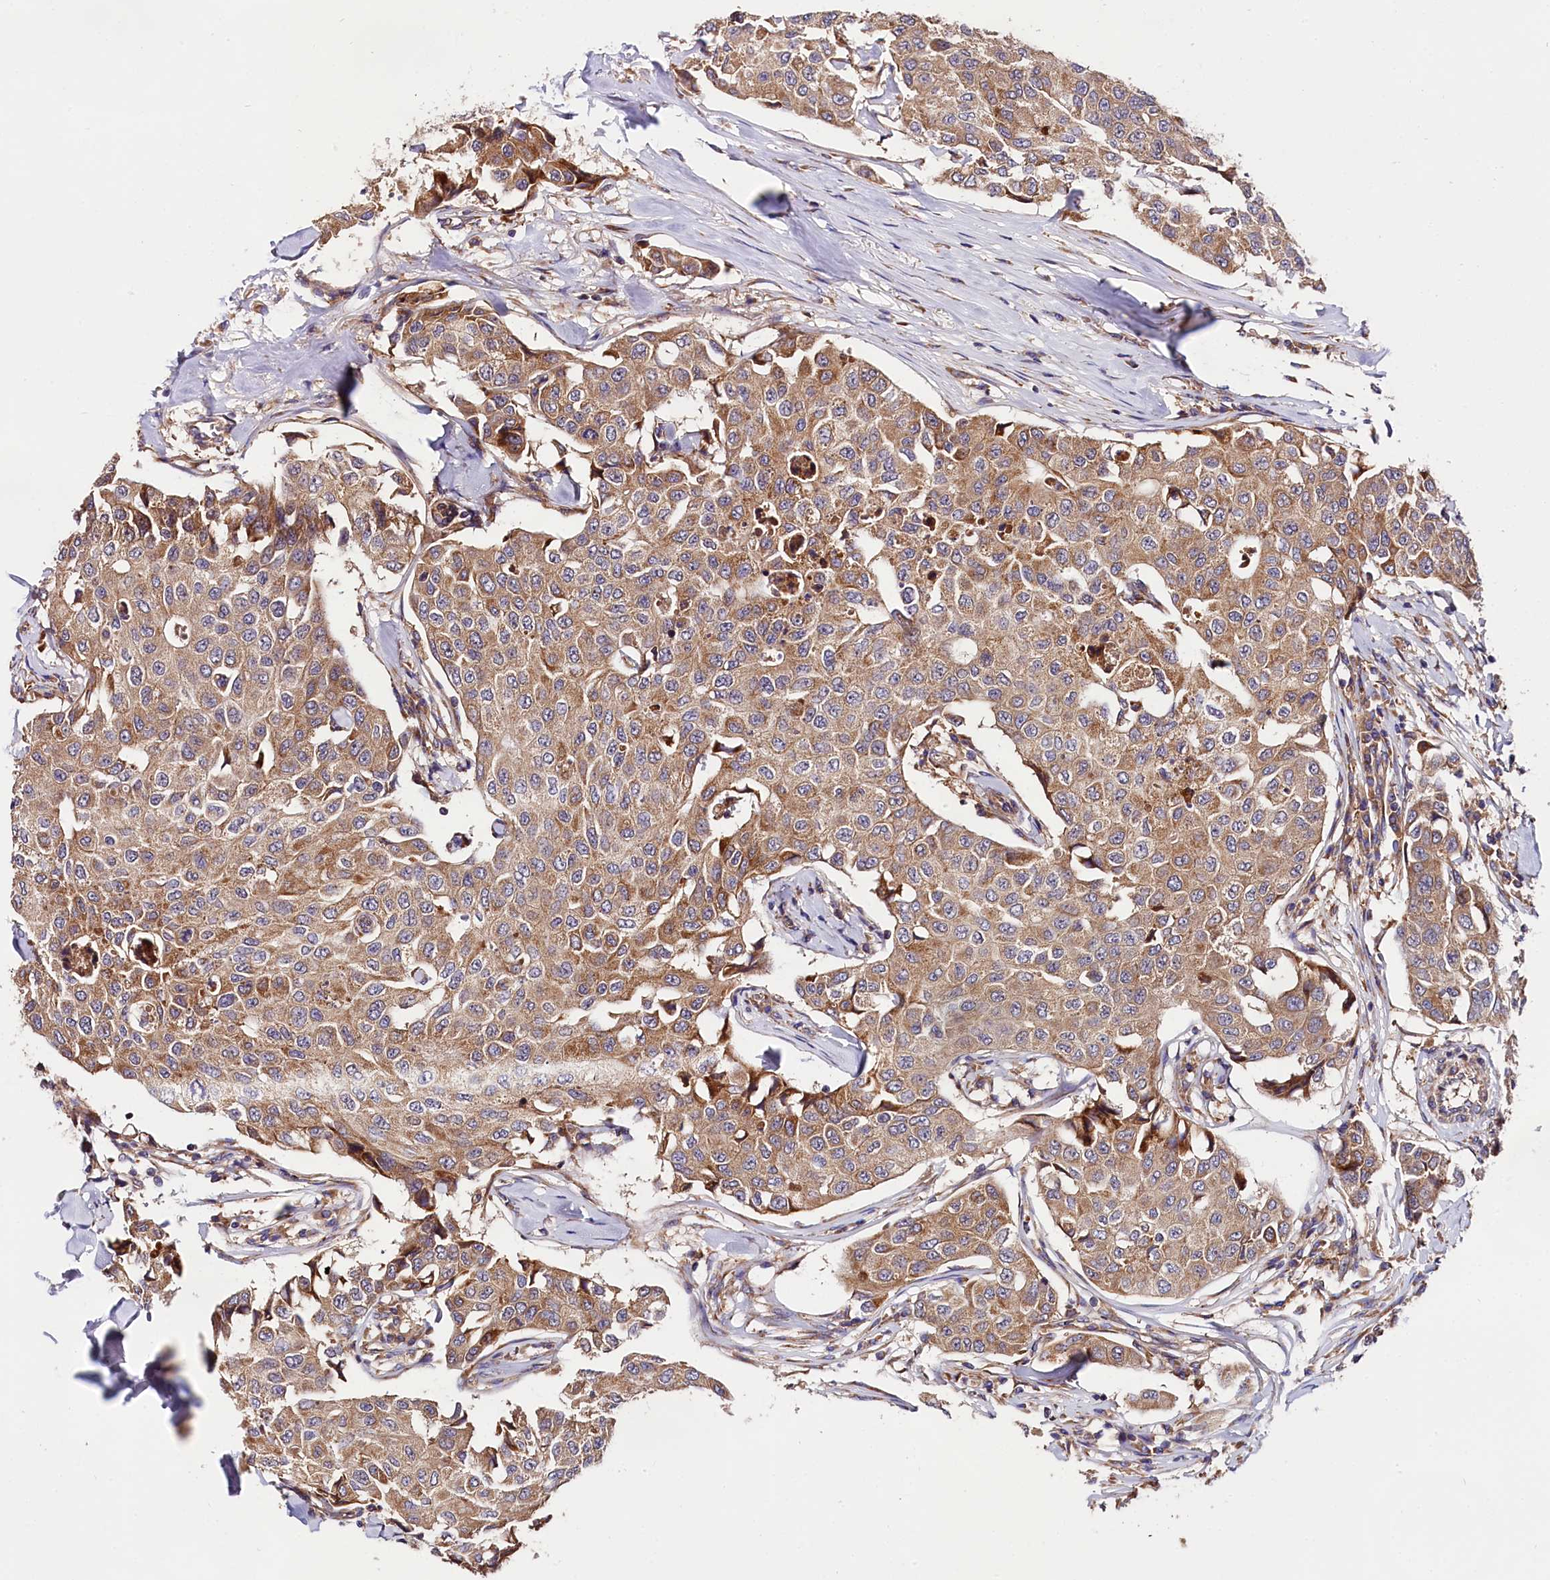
{"staining": {"intensity": "moderate", "quantity": ">75%", "location": "cytoplasmic/membranous"}, "tissue": "breast cancer", "cell_type": "Tumor cells", "image_type": "cancer", "snomed": [{"axis": "morphology", "description": "Duct carcinoma"}, {"axis": "topography", "description": "Breast"}], "caption": "Immunohistochemical staining of human breast cancer (intraductal carcinoma) demonstrates medium levels of moderate cytoplasmic/membranous protein staining in about >75% of tumor cells.", "gene": "SPG11", "patient": {"sex": "female", "age": 80}}